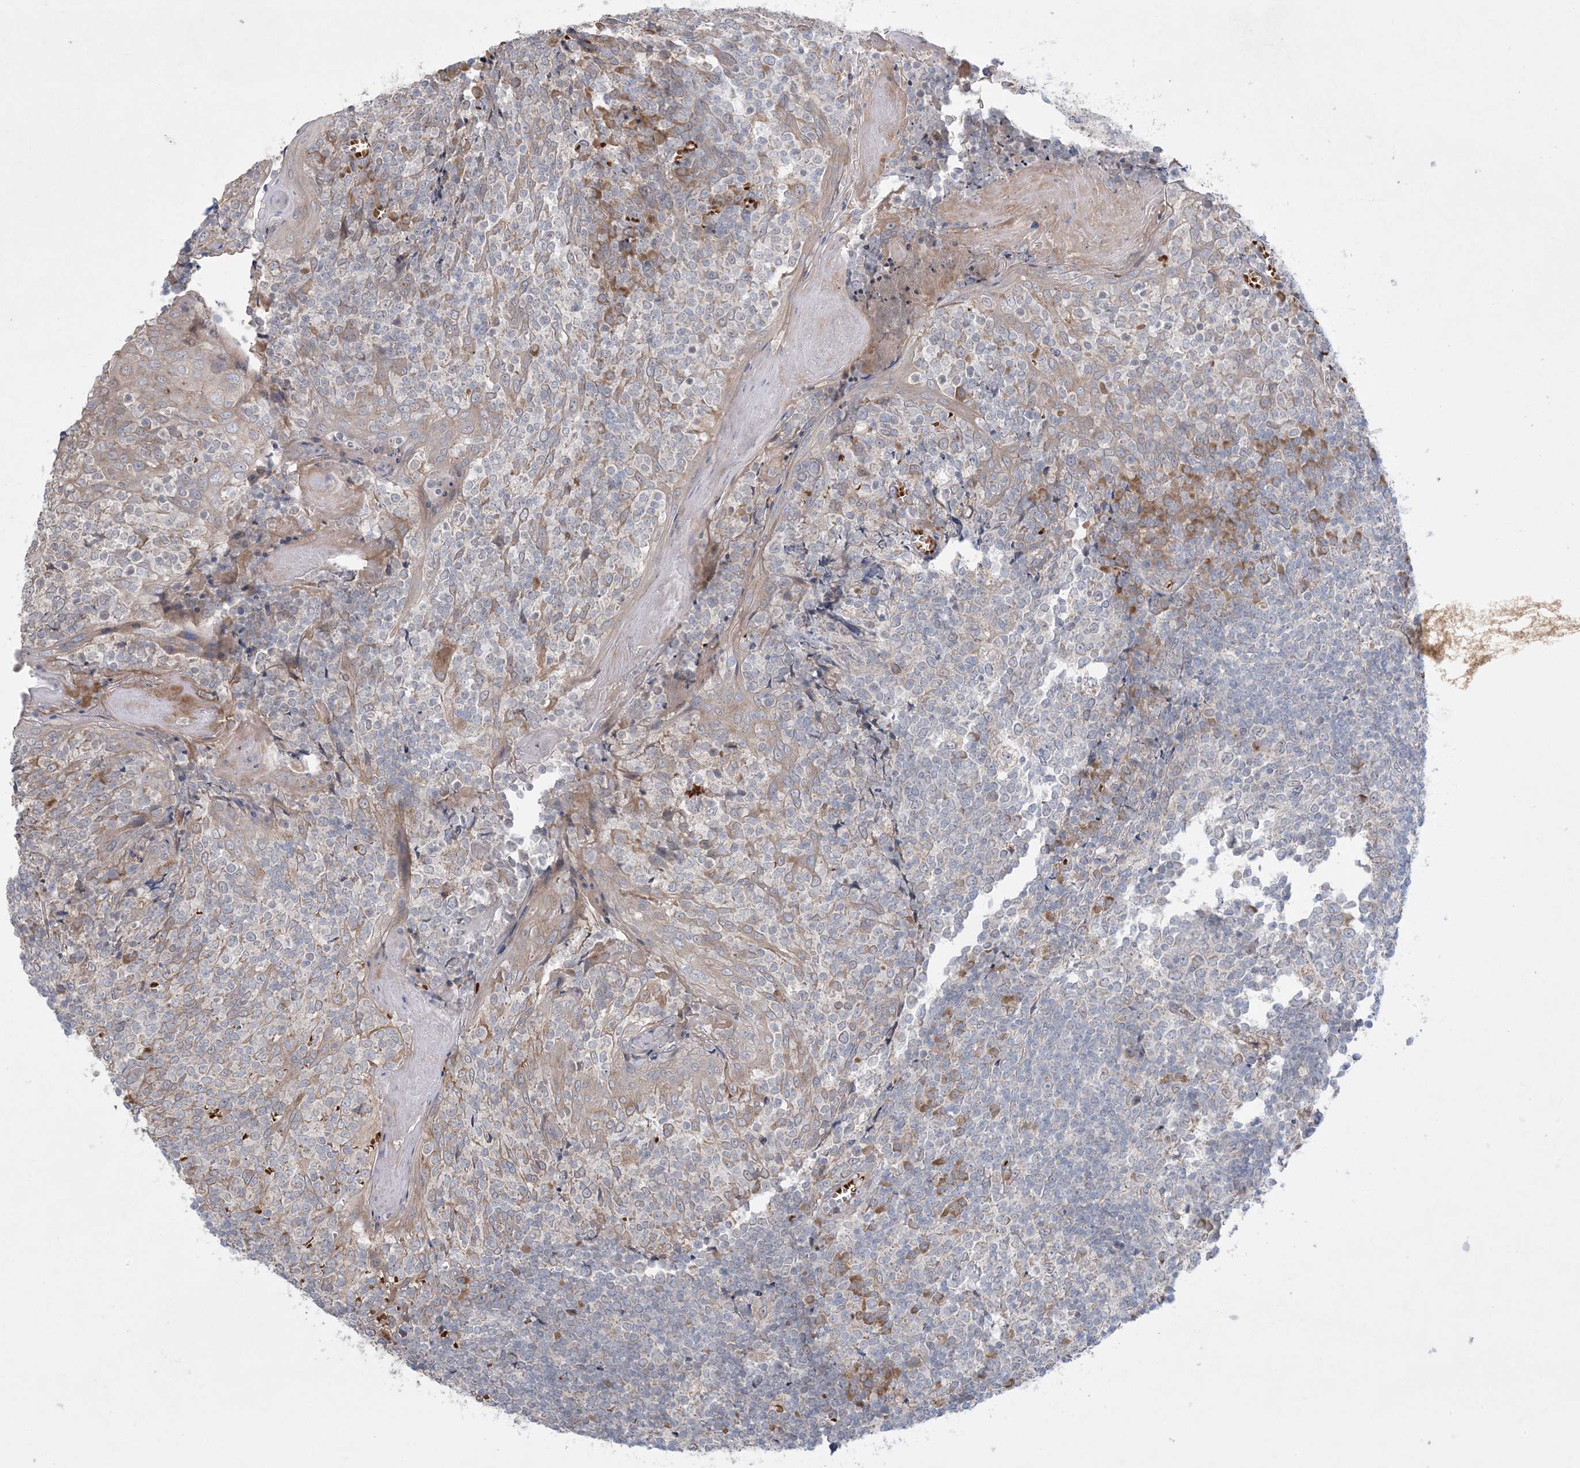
{"staining": {"intensity": "moderate", "quantity": "<25%", "location": "cytoplasmic/membranous"}, "tissue": "tonsil", "cell_type": "Germinal center cells", "image_type": "normal", "snomed": [{"axis": "morphology", "description": "Normal tissue, NOS"}, {"axis": "topography", "description": "Tonsil"}], "caption": "A low amount of moderate cytoplasmic/membranous expression is identified in about <25% of germinal center cells in unremarkable tonsil.", "gene": "MMGT1", "patient": {"sex": "female", "age": 19}}